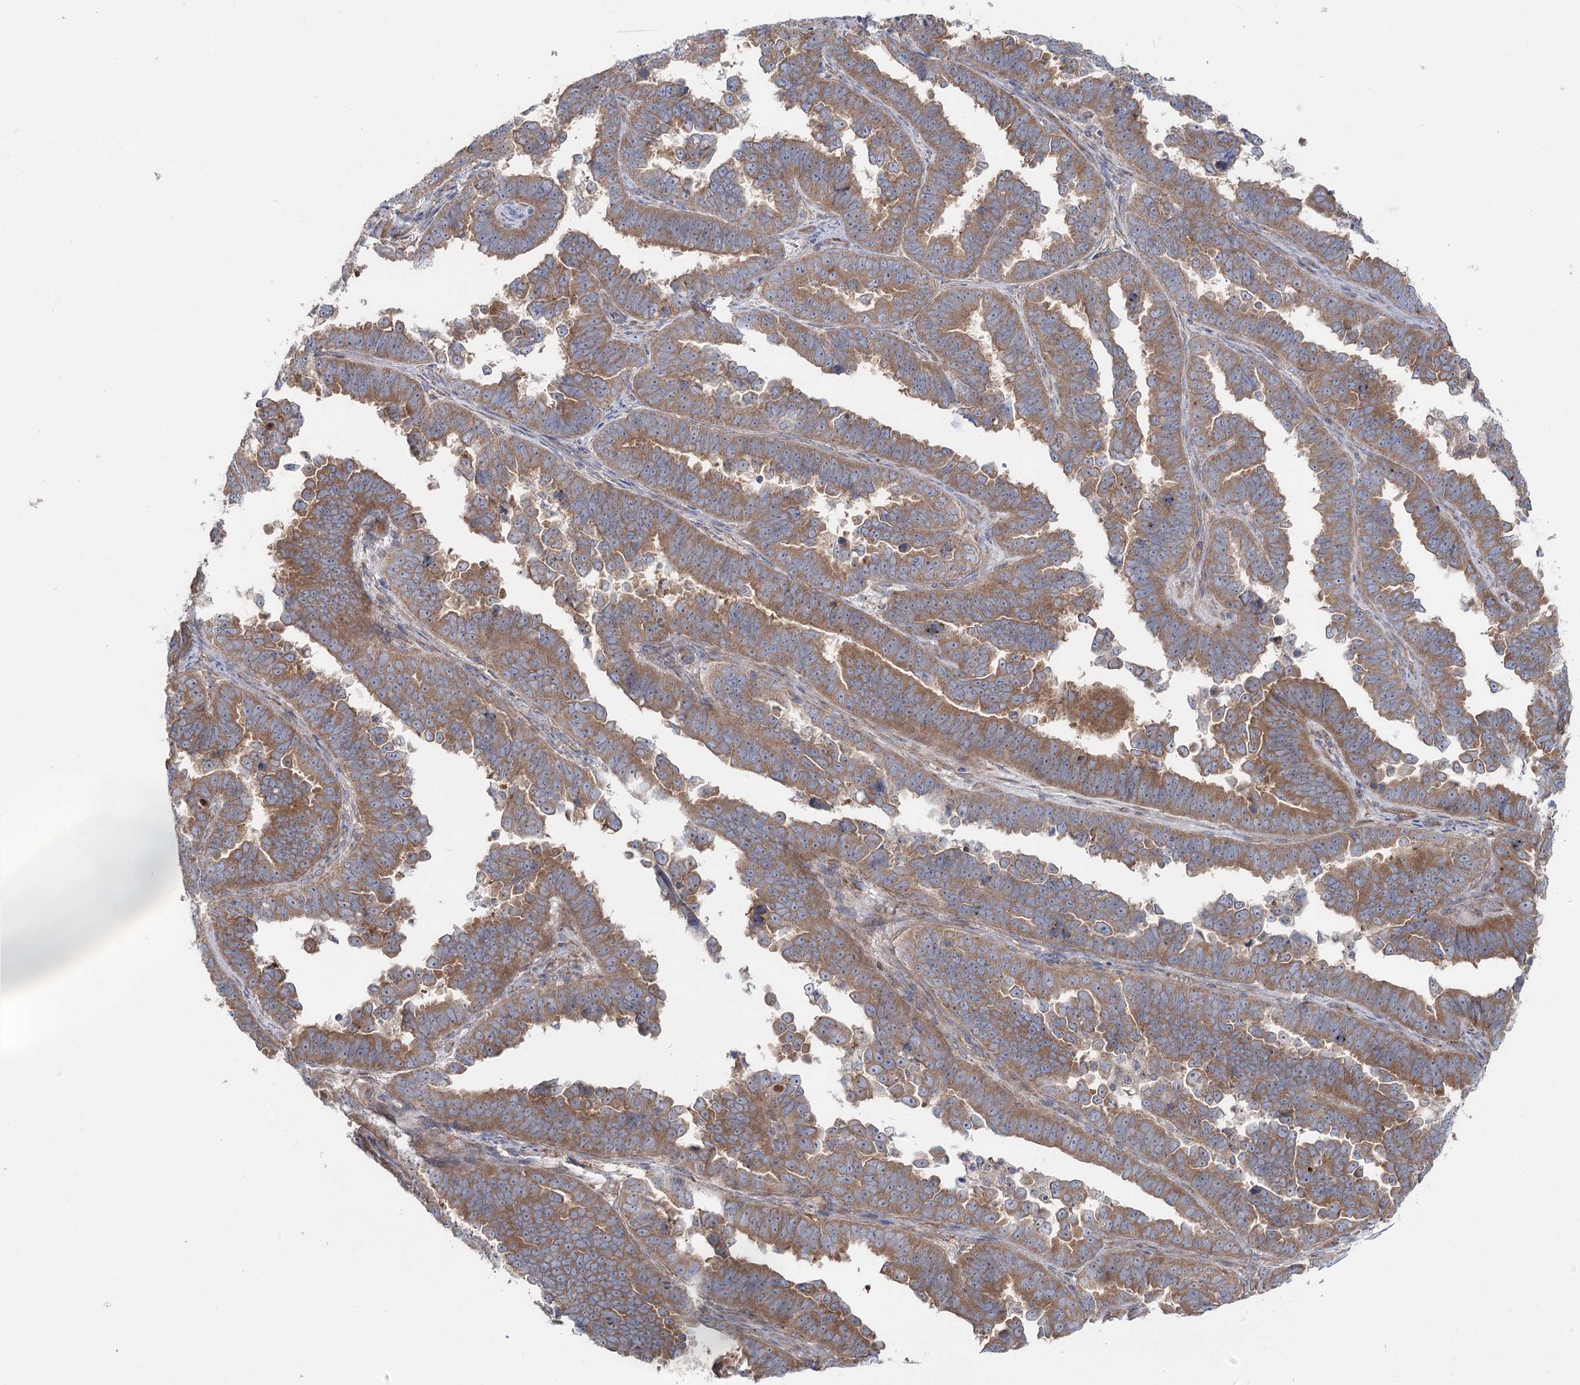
{"staining": {"intensity": "moderate", "quantity": ">75%", "location": "cytoplasmic/membranous"}, "tissue": "endometrial cancer", "cell_type": "Tumor cells", "image_type": "cancer", "snomed": [{"axis": "morphology", "description": "Adenocarcinoma, NOS"}, {"axis": "topography", "description": "Endometrium"}], "caption": "Immunohistochemistry histopathology image of human adenocarcinoma (endometrial) stained for a protein (brown), which reveals medium levels of moderate cytoplasmic/membranous positivity in approximately >75% of tumor cells.", "gene": "SCN11A", "patient": {"sex": "female", "age": 75}}